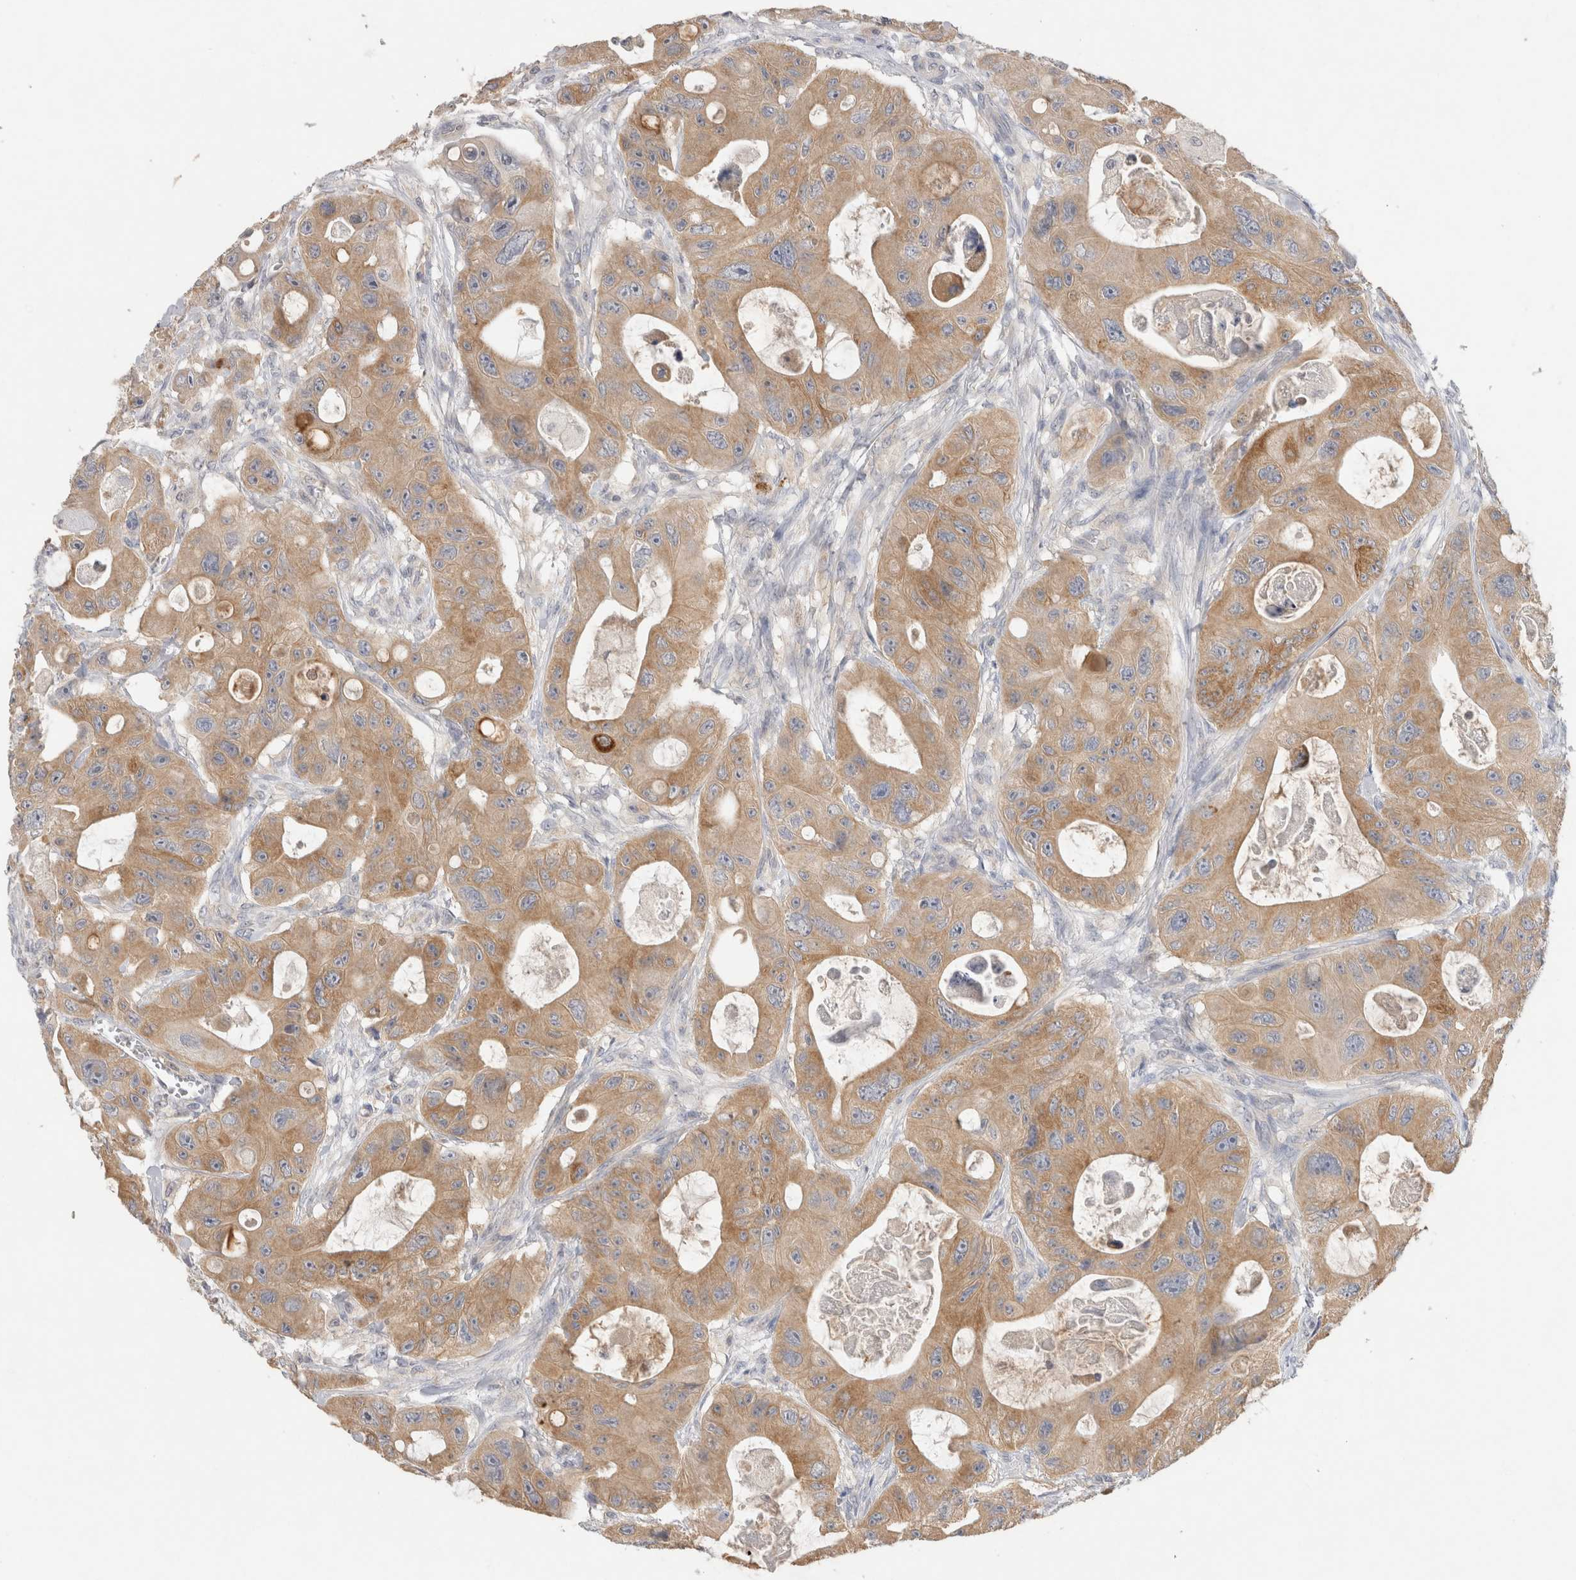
{"staining": {"intensity": "moderate", "quantity": ">75%", "location": "cytoplasmic/membranous"}, "tissue": "colorectal cancer", "cell_type": "Tumor cells", "image_type": "cancer", "snomed": [{"axis": "morphology", "description": "Adenocarcinoma, NOS"}, {"axis": "topography", "description": "Colon"}], "caption": "Colorectal cancer (adenocarcinoma) tissue exhibits moderate cytoplasmic/membranous positivity in approximately >75% of tumor cells (IHC, brightfield microscopy, high magnification).", "gene": "GAS1", "patient": {"sex": "female", "age": 46}}